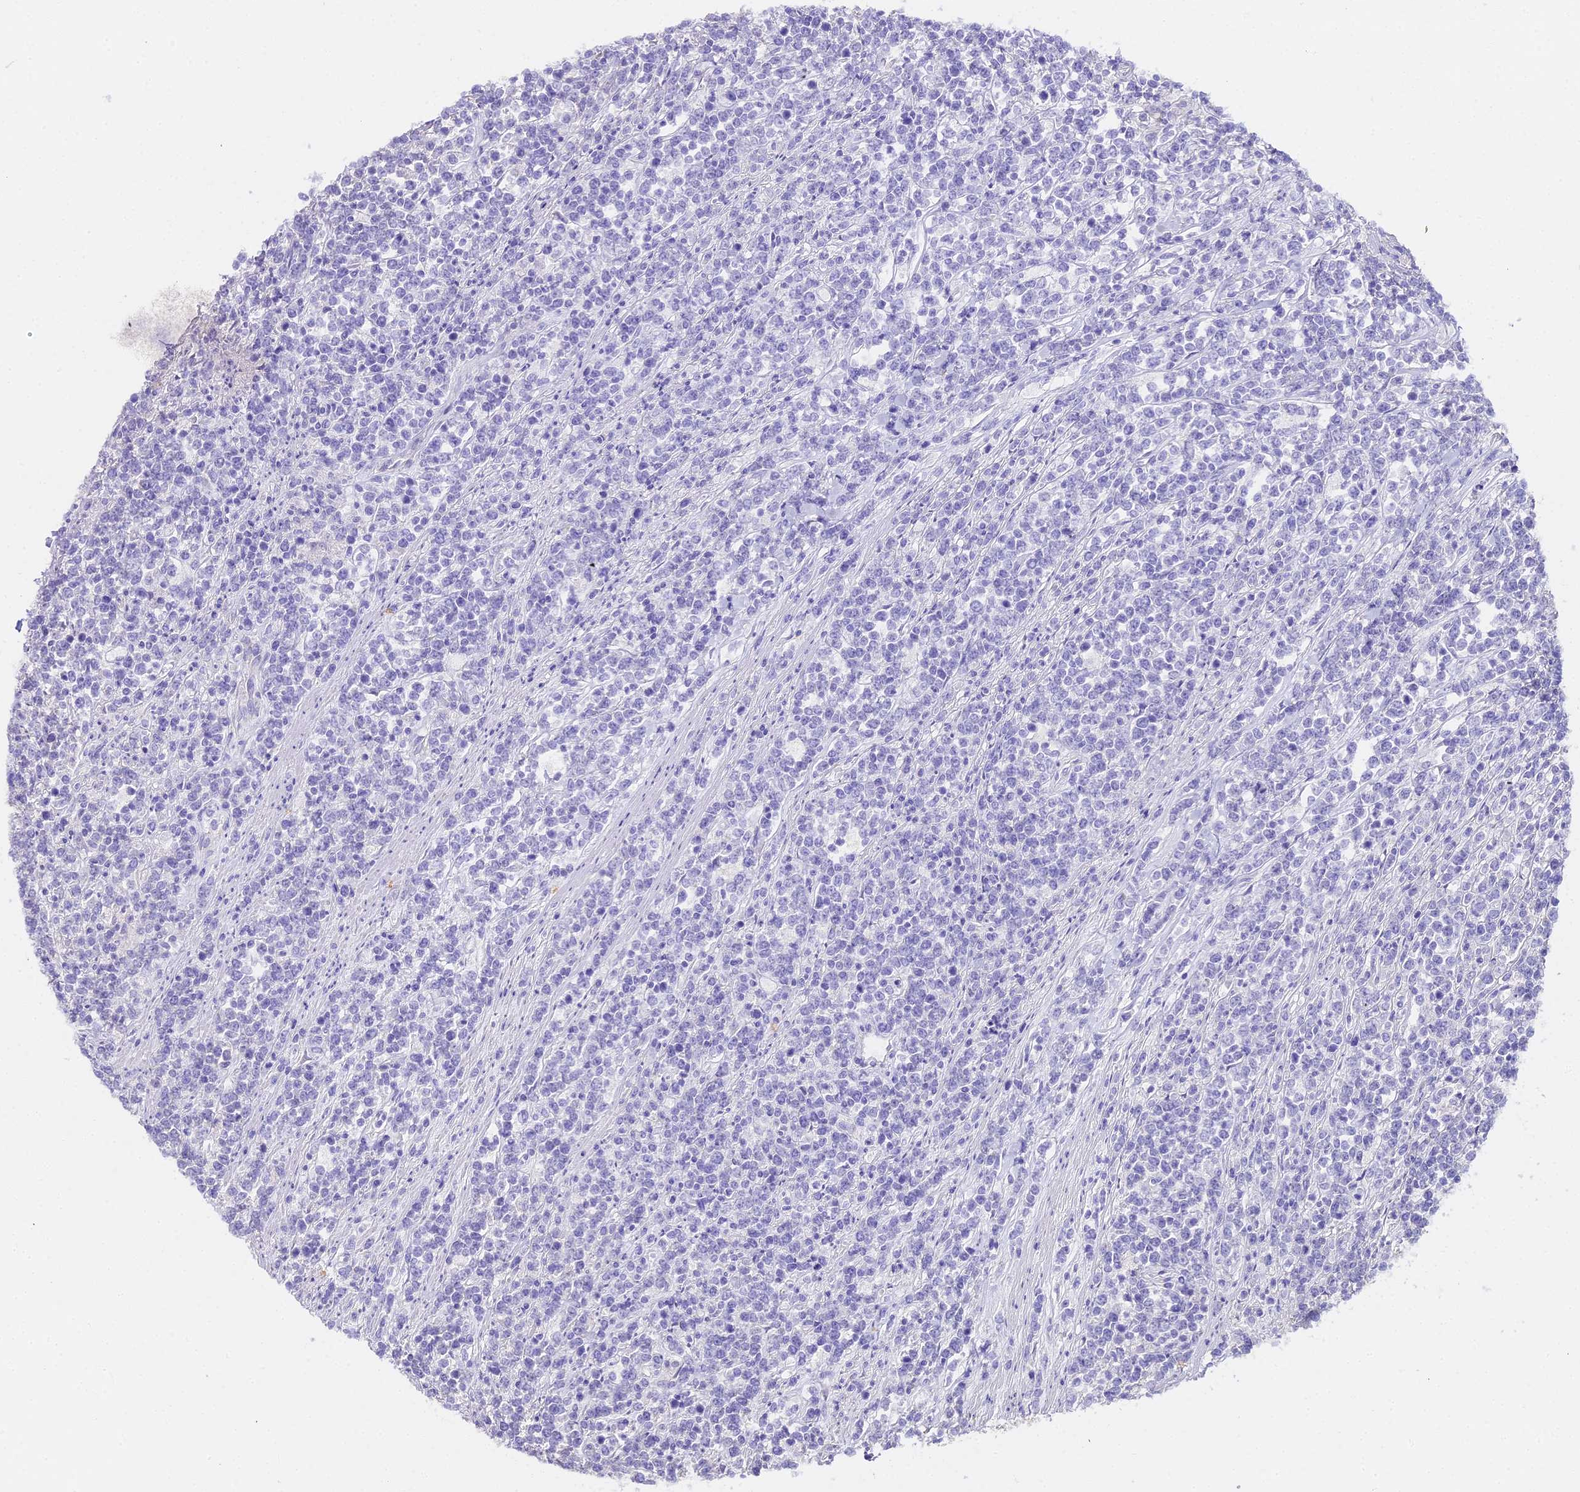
{"staining": {"intensity": "negative", "quantity": "none", "location": "none"}, "tissue": "lymphoma", "cell_type": "Tumor cells", "image_type": "cancer", "snomed": [{"axis": "morphology", "description": "Malignant lymphoma, non-Hodgkin's type, High grade"}, {"axis": "topography", "description": "Small intestine"}], "caption": "Tumor cells are negative for brown protein staining in lymphoma.", "gene": "METTL13", "patient": {"sex": "male", "age": 8}}